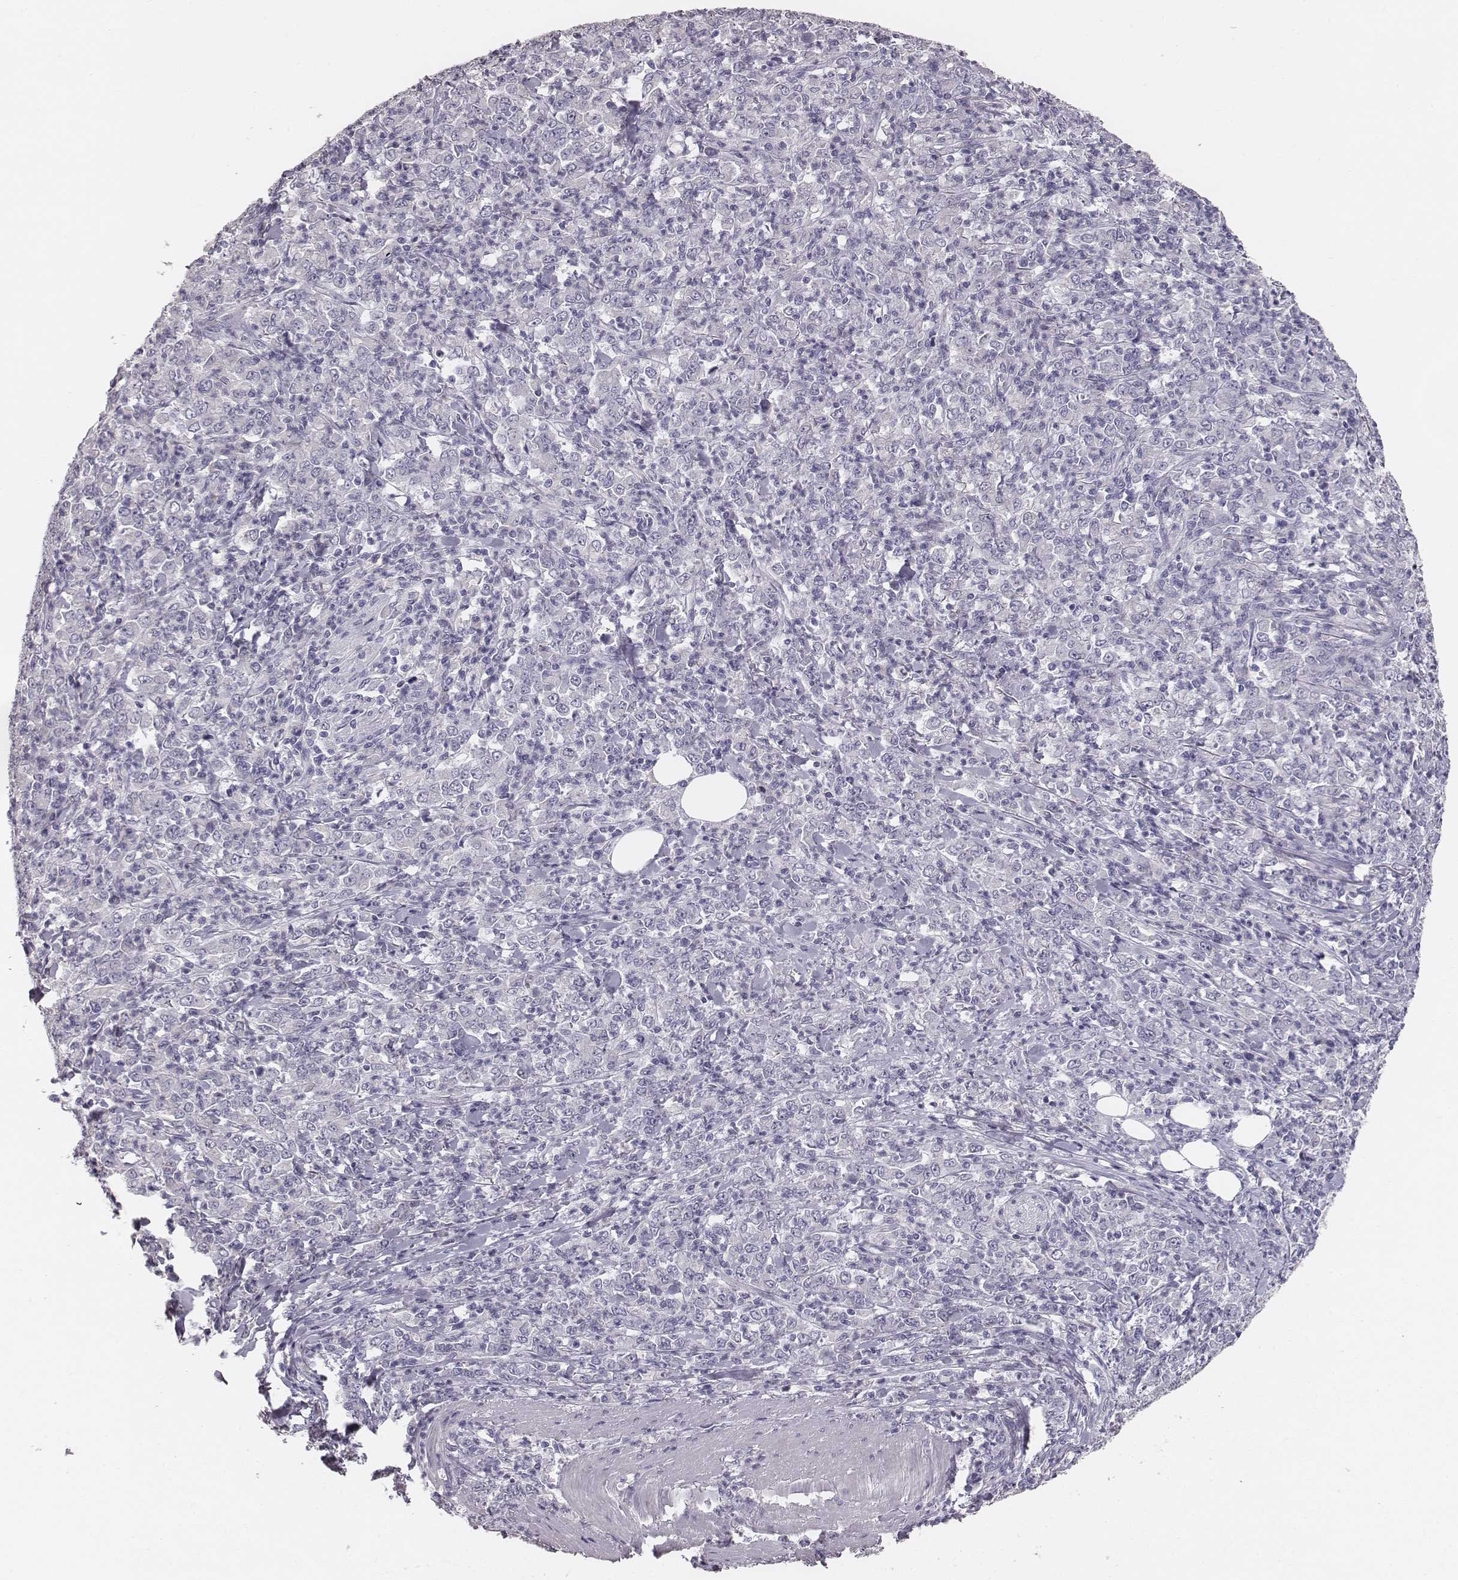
{"staining": {"intensity": "negative", "quantity": "none", "location": "none"}, "tissue": "stomach cancer", "cell_type": "Tumor cells", "image_type": "cancer", "snomed": [{"axis": "morphology", "description": "Adenocarcinoma, NOS"}, {"axis": "topography", "description": "Stomach, lower"}], "caption": "Tumor cells show no significant expression in stomach adenocarcinoma.", "gene": "MYH6", "patient": {"sex": "female", "age": 71}}